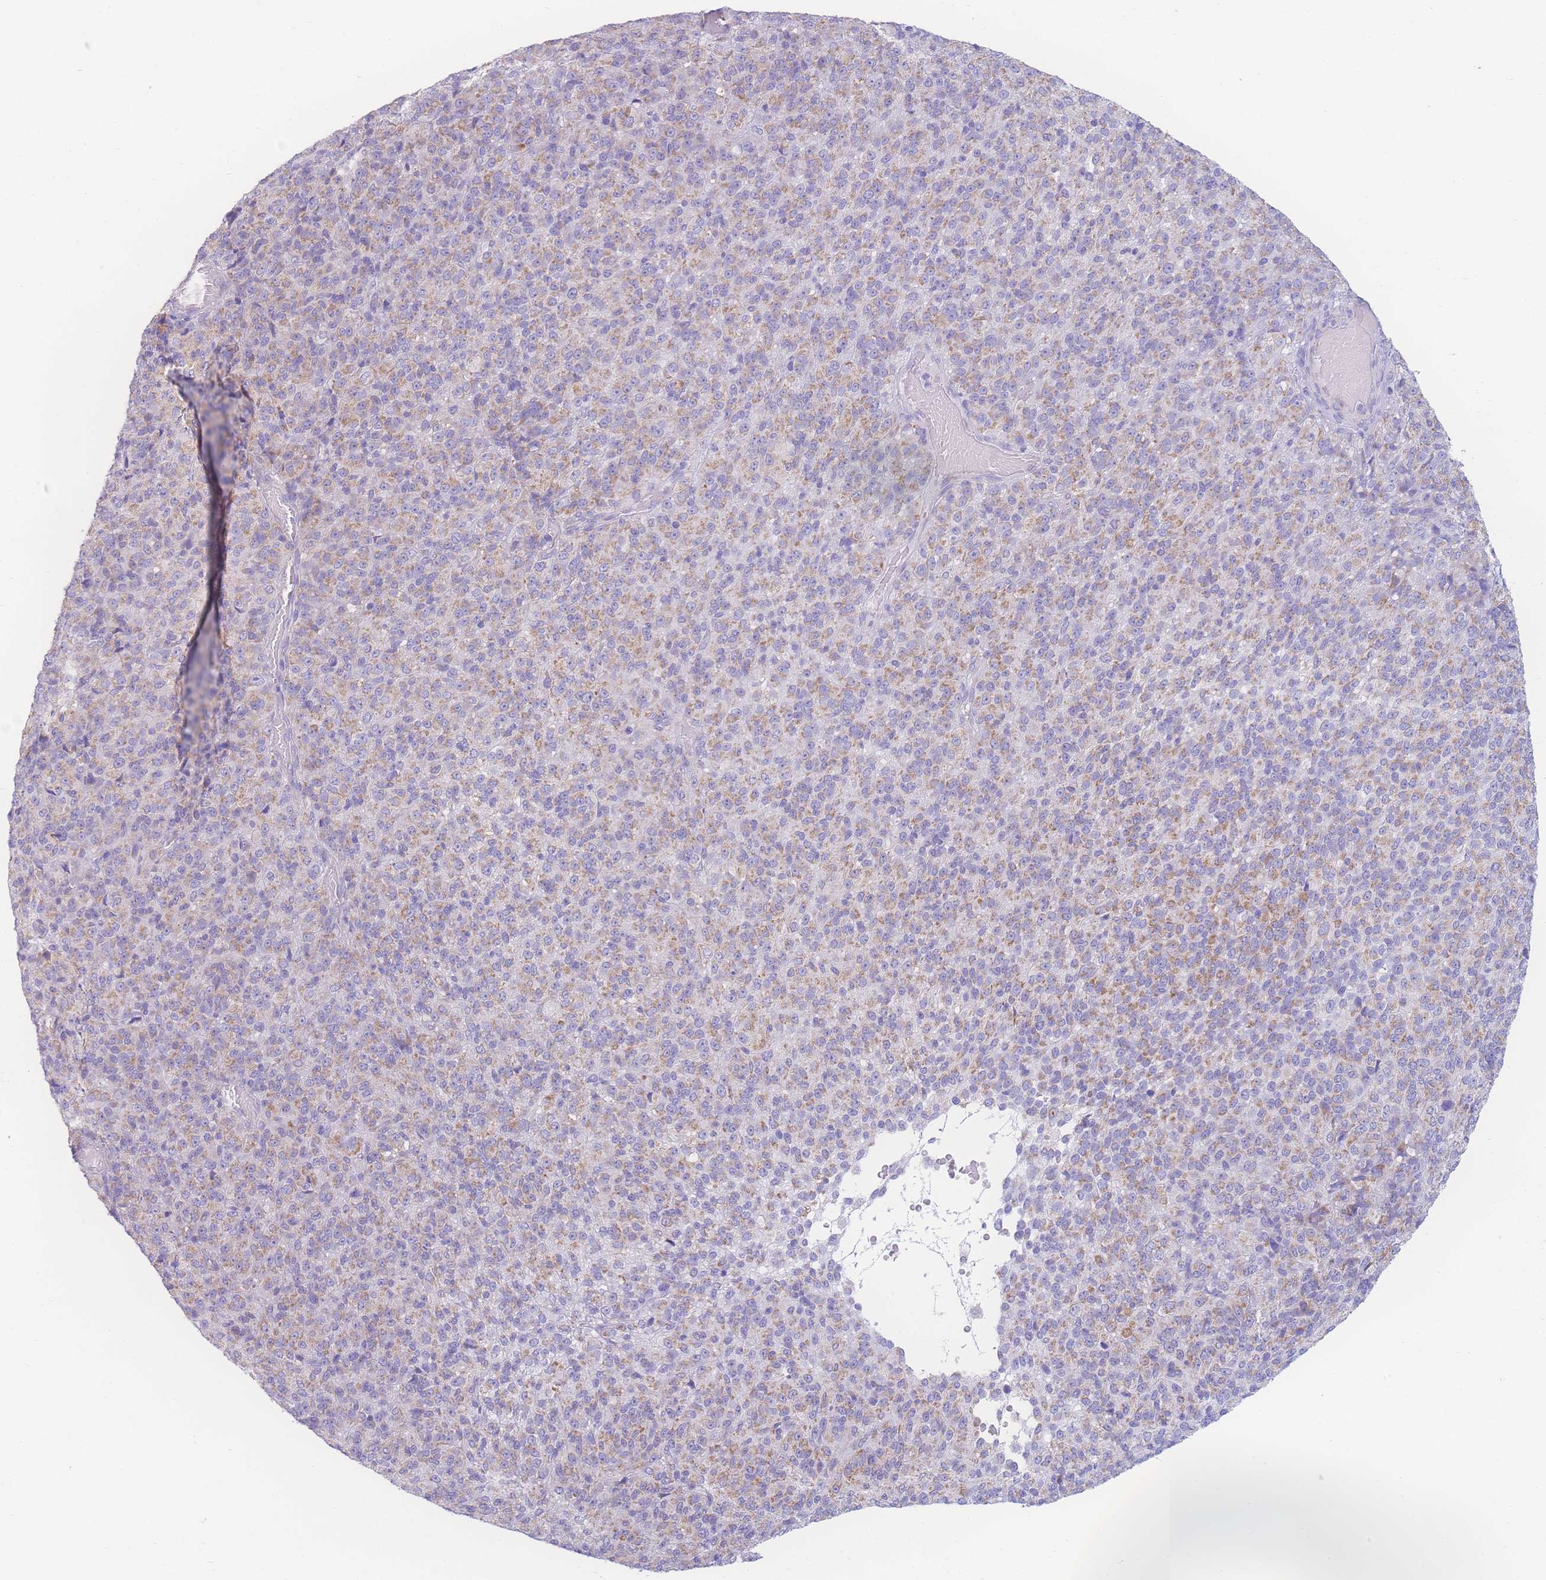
{"staining": {"intensity": "moderate", "quantity": "25%-75%", "location": "cytoplasmic/membranous"}, "tissue": "melanoma", "cell_type": "Tumor cells", "image_type": "cancer", "snomed": [{"axis": "morphology", "description": "Malignant melanoma, Metastatic site"}, {"axis": "topography", "description": "Brain"}], "caption": "An immunohistochemistry micrograph of neoplastic tissue is shown. Protein staining in brown labels moderate cytoplasmic/membranous positivity in melanoma within tumor cells. (IHC, brightfield microscopy, high magnification).", "gene": "NBEAL1", "patient": {"sex": "female", "age": 56}}